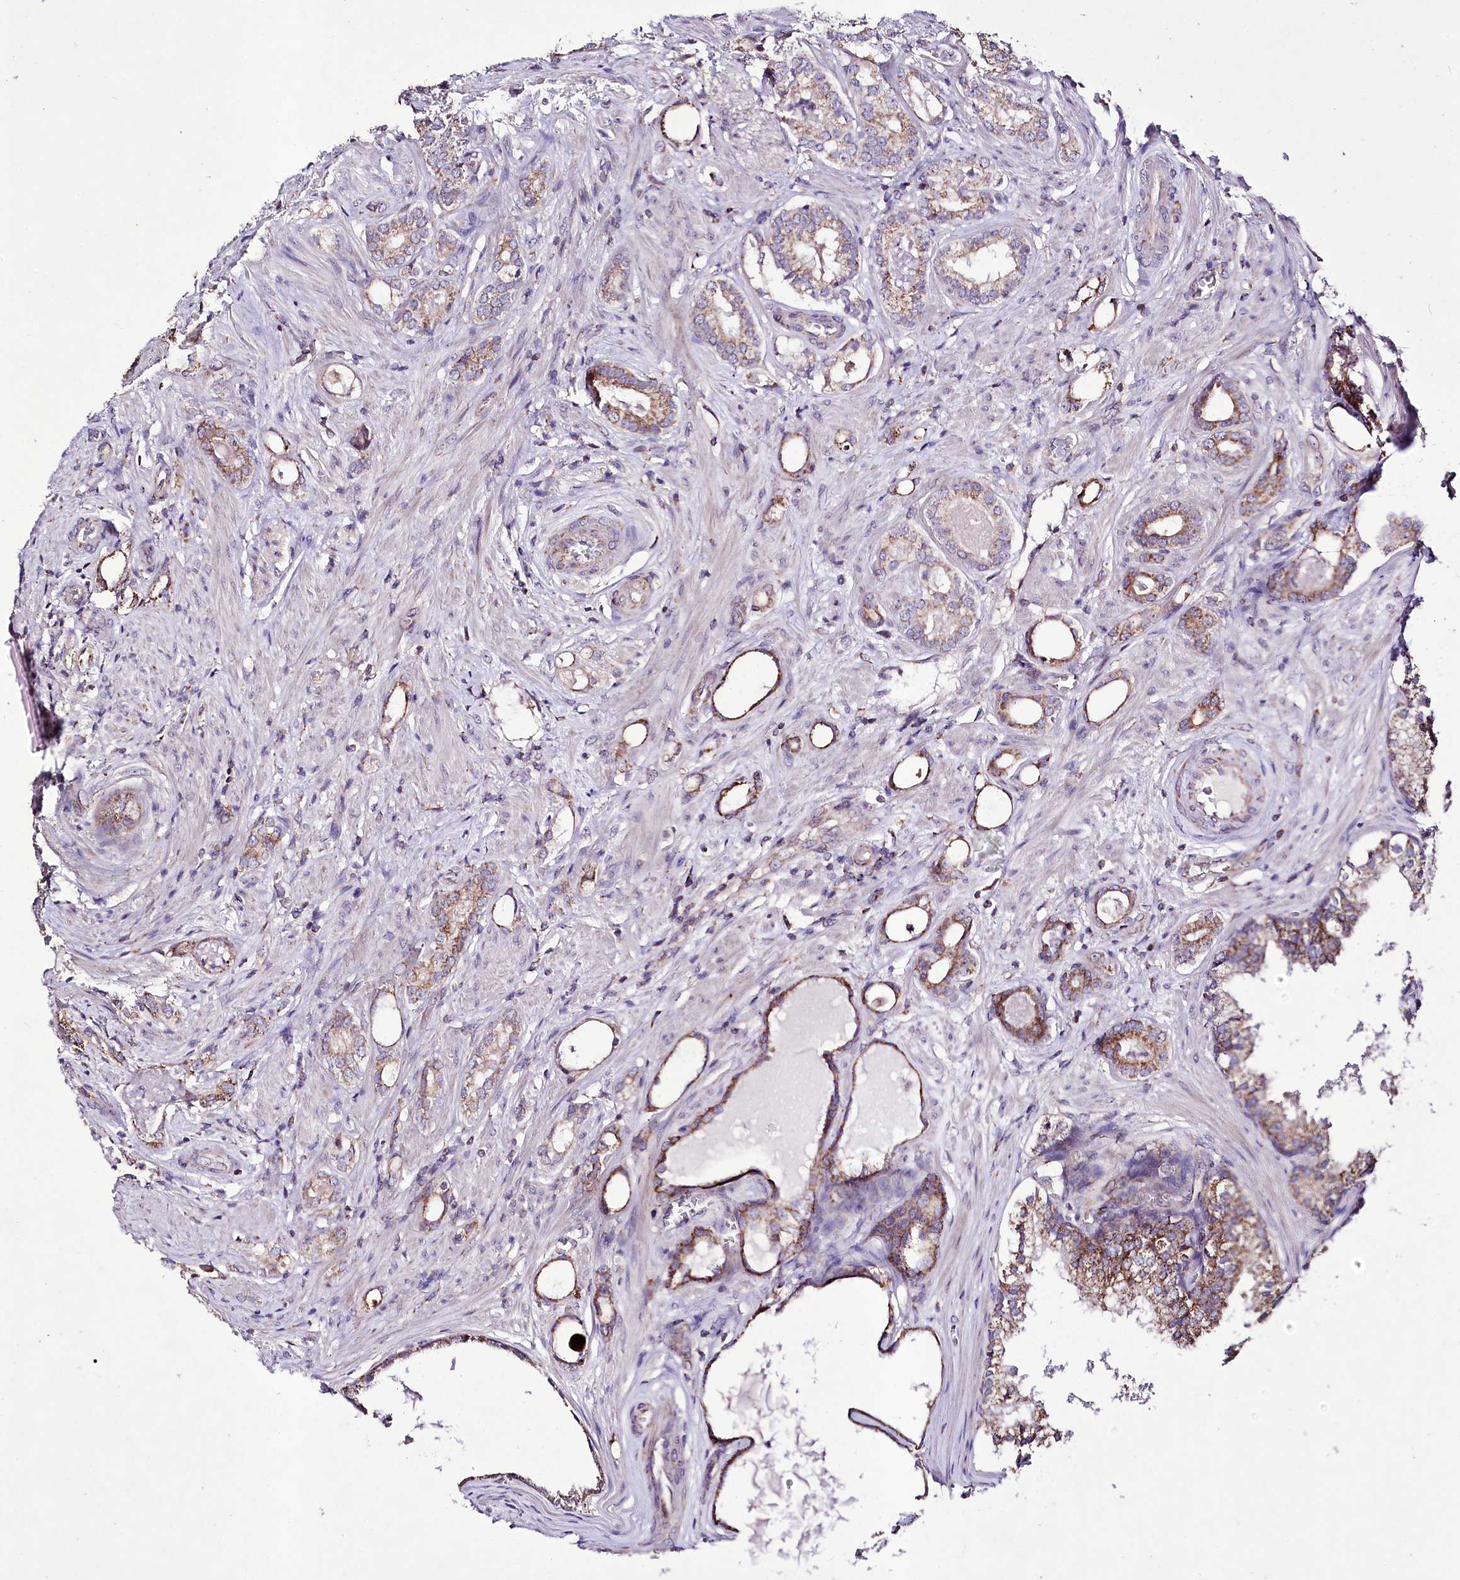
{"staining": {"intensity": "moderate", "quantity": ">75%", "location": "cytoplasmic/membranous"}, "tissue": "prostate cancer", "cell_type": "Tumor cells", "image_type": "cancer", "snomed": [{"axis": "morphology", "description": "Adenocarcinoma, High grade"}, {"axis": "topography", "description": "Prostate"}], "caption": "There is medium levels of moderate cytoplasmic/membranous staining in tumor cells of high-grade adenocarcinoma (prostate), as demonstrated by immunohistochemical staining (brown color).", "gene": "ATE1", "patient": {"sex": "male", "age": 58}}